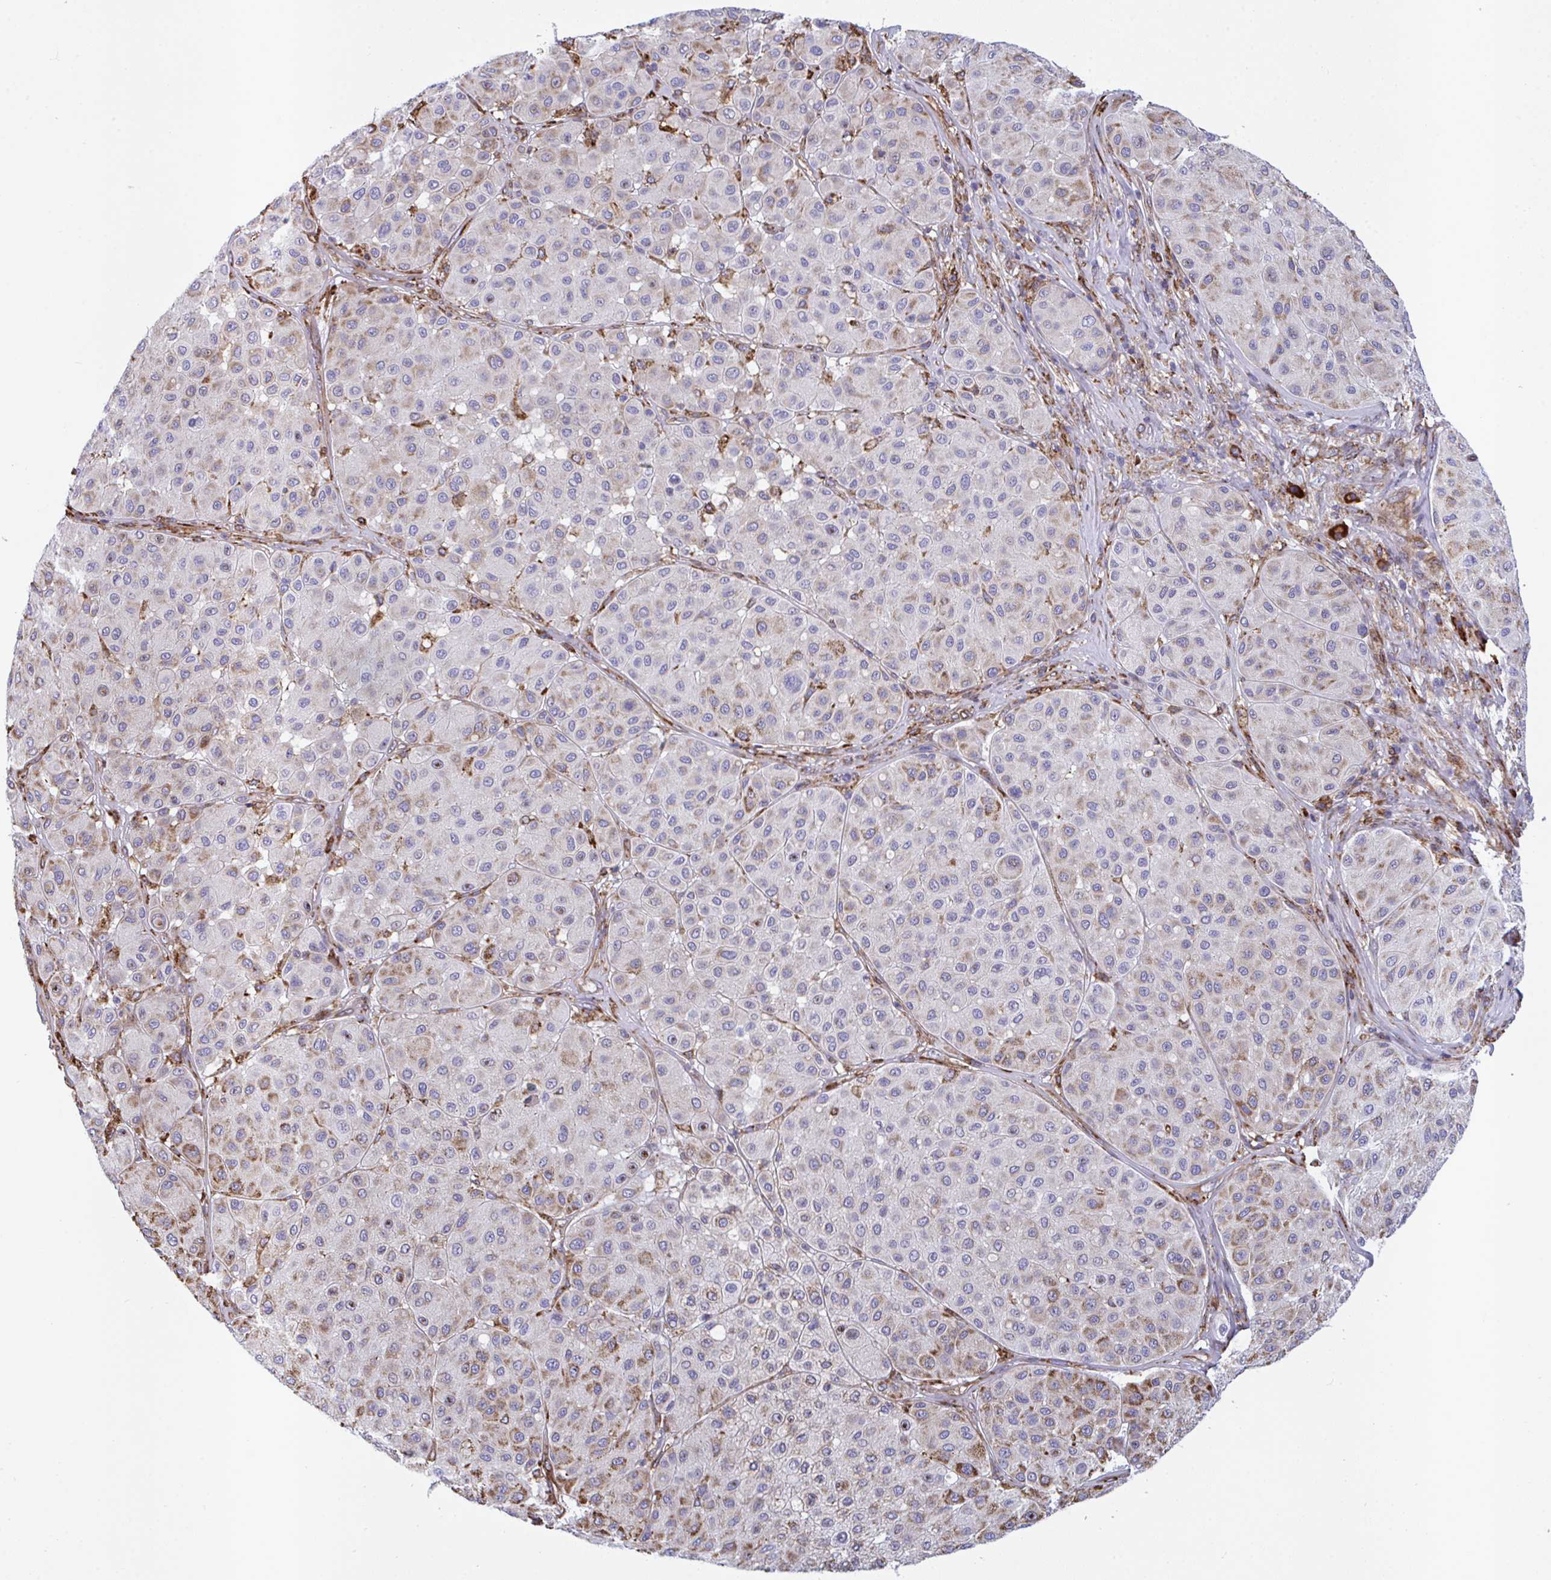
{"staining": {"intensity": "moderate", "quantity": "25%-75%", "location": "cytoplasmic/membranous"}, "tissue": "melanoma", "cell_type": "Tumor cells", "image_type": "cancer", "snomed": [{"axis": "morphology", "description": "Malignant melanoma, Metastatic site"}, {"axis": "topography", "description": "Smooth muscle"}], "caption": "Moderate cytoplasmic/membranous staining for a protein is present in about 25%-75% of tumor cells of malignant melanoma (metastatic site) using immunohistochemistry.", "gene": "PEAK3", "patient": {"sex": "male", "age": 41}}